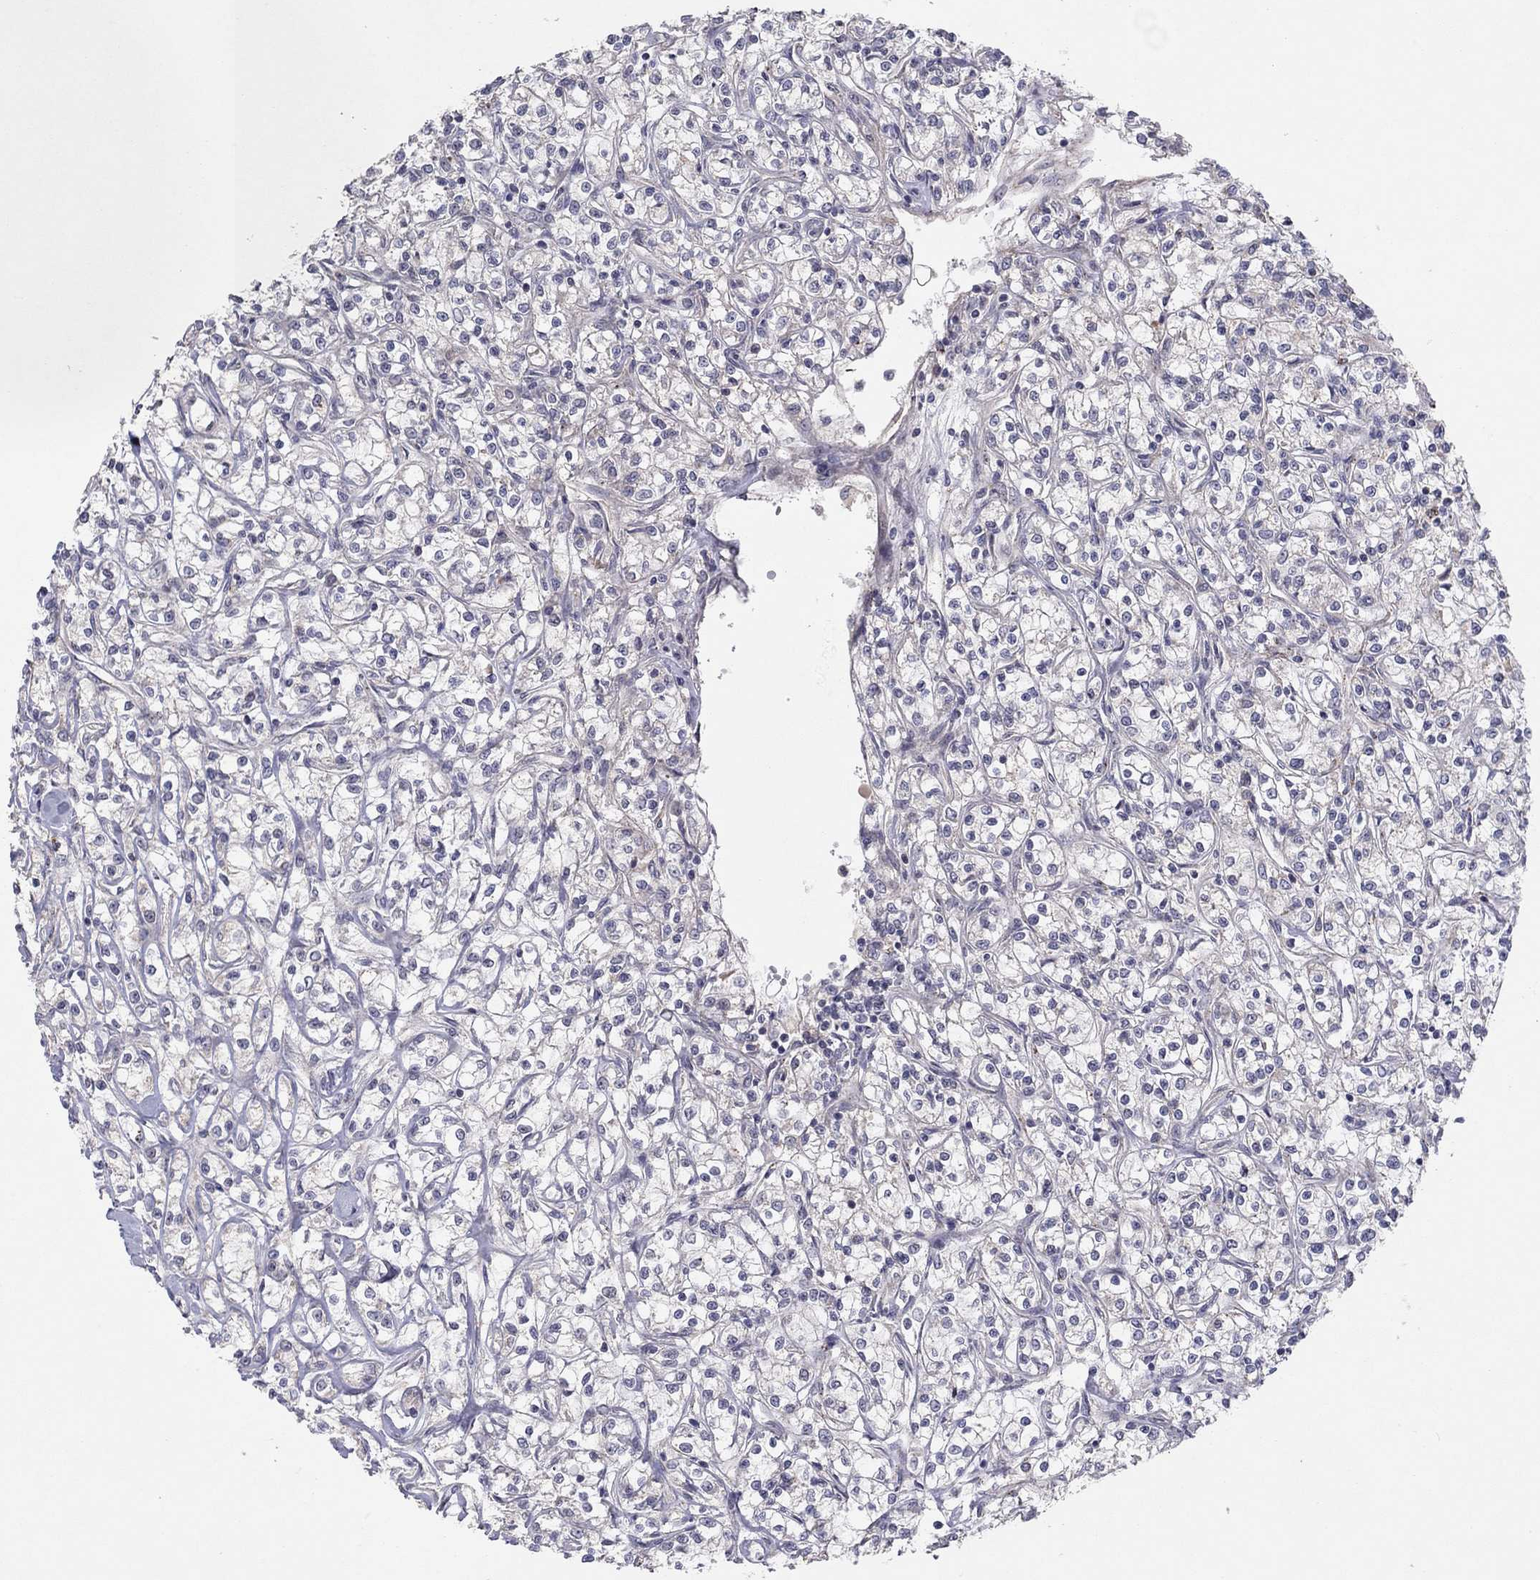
{"staining": {"intensity": "negative", "quantity": "none", "location": "none"}, "tissue": "renal cancer", "cell_type": "Tumor cells", "image_type": "cancer", "snomed": [{"axis": "morphology", "description": "Adenocarcinoma, NOS"}, {"axis": "topography", "description": "Kidney"}], "caption": "Immunohistochemical staining of human renal cancer (adenocarcinoma) exhibits no significant expression in tumor cells. (DAB (3,3'-diaminobenzidine) IHC with hematoxylin counter stain).", "gene": "CRACDL", "patient": {"sex": "female", "age": 59}}